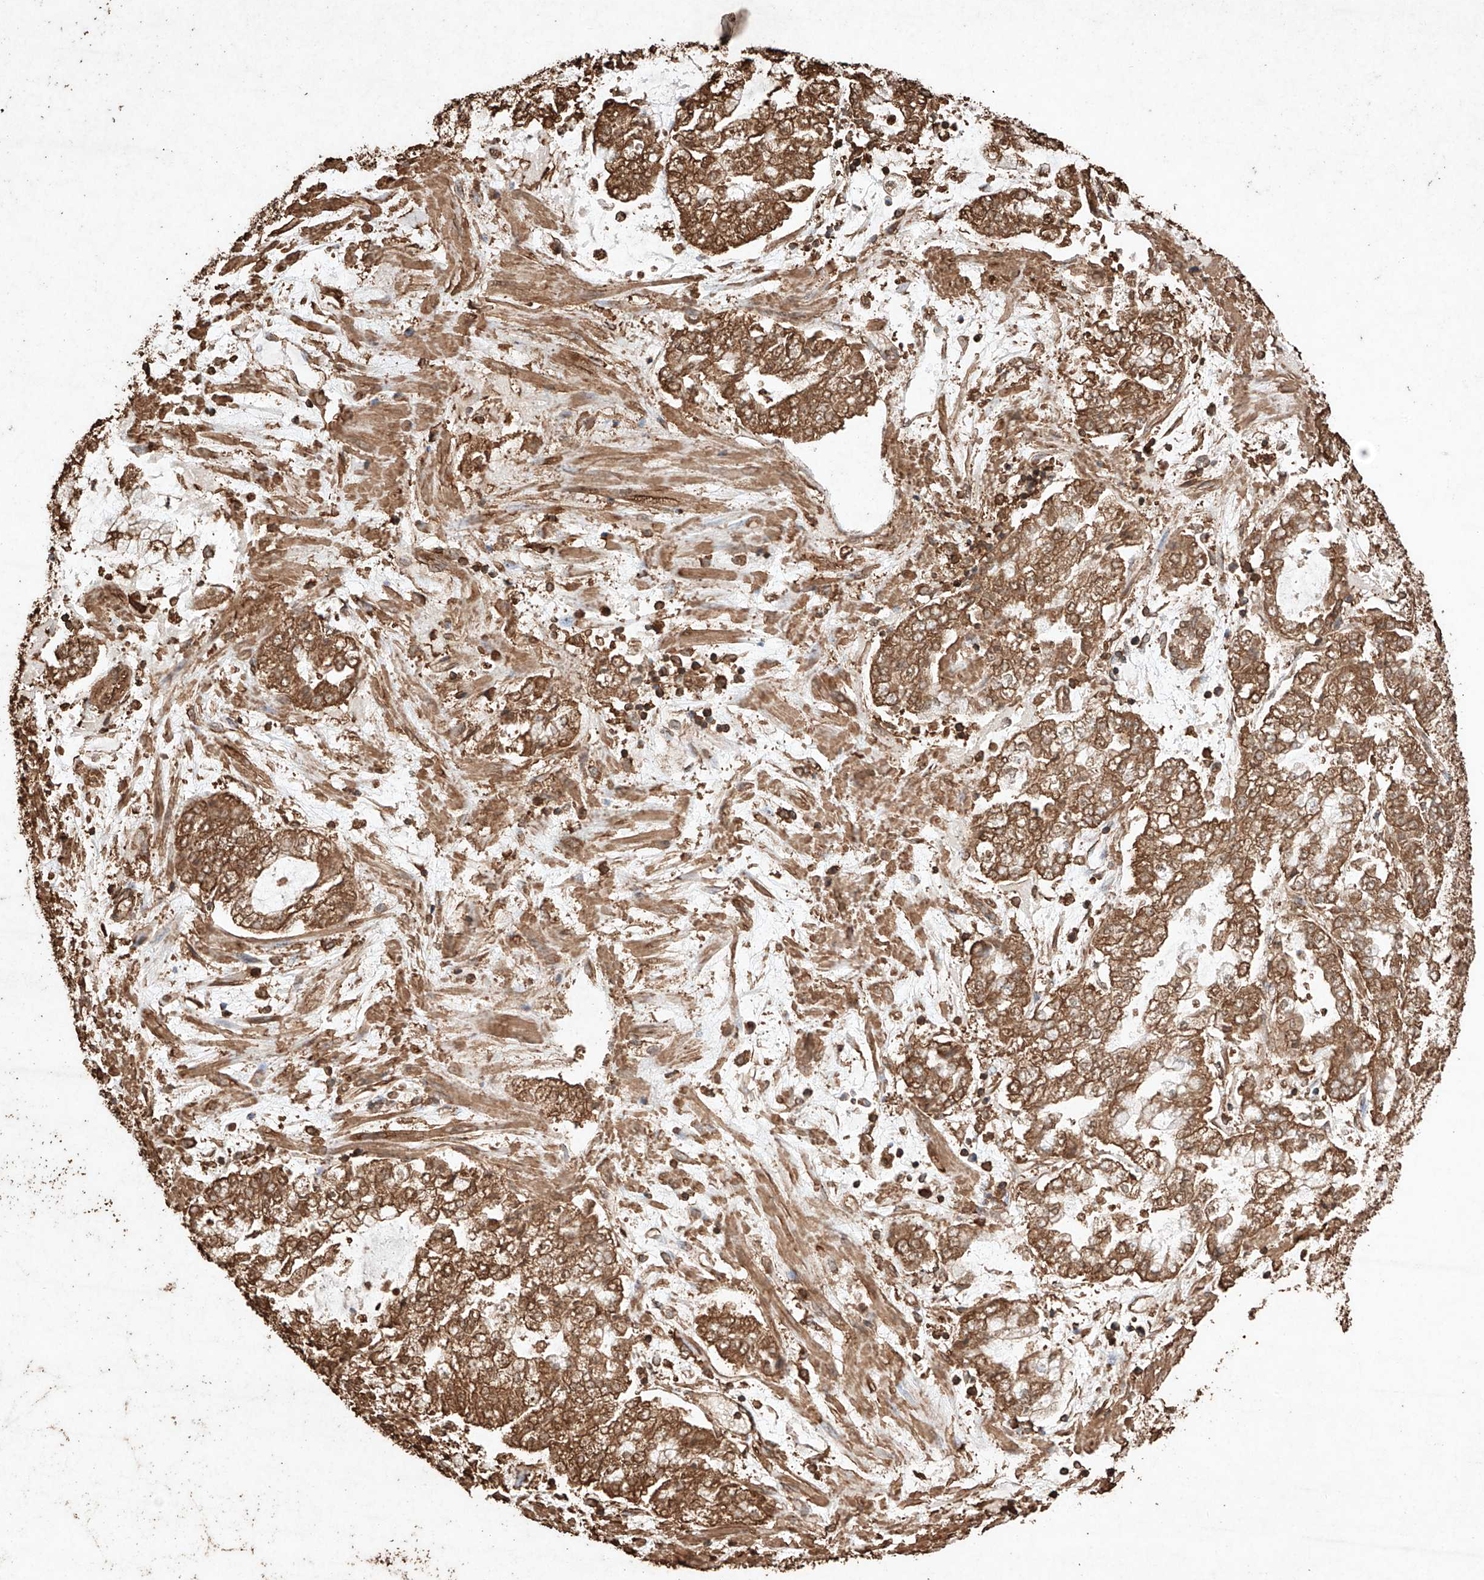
{"staining": {"intensity": "moderate", "quantity": ">75%", "location": "cytoplasmic/membranous"}, "tissue": "stomach cancer", "cell_type": "Tumor cells", "image_type": "cancer", "snomed": [{"axis": "morphology", "description": "Adenocarcinoma, NOS"}, {"axis": "topography", "description": "Stomach"}], "caption": "IHC (DAB) staining of human stomach cancer reveals moderate cytoplasmic/membranous protein expression in about >75% of tumor cells. The staining was performed using DAB to visualize the protein expression in brown, while the nuclei were stained in blue with hematoxylin (Magnification: 20x).", "gene": "M6PR", "patient": {"sex": "male", "age": 76}}